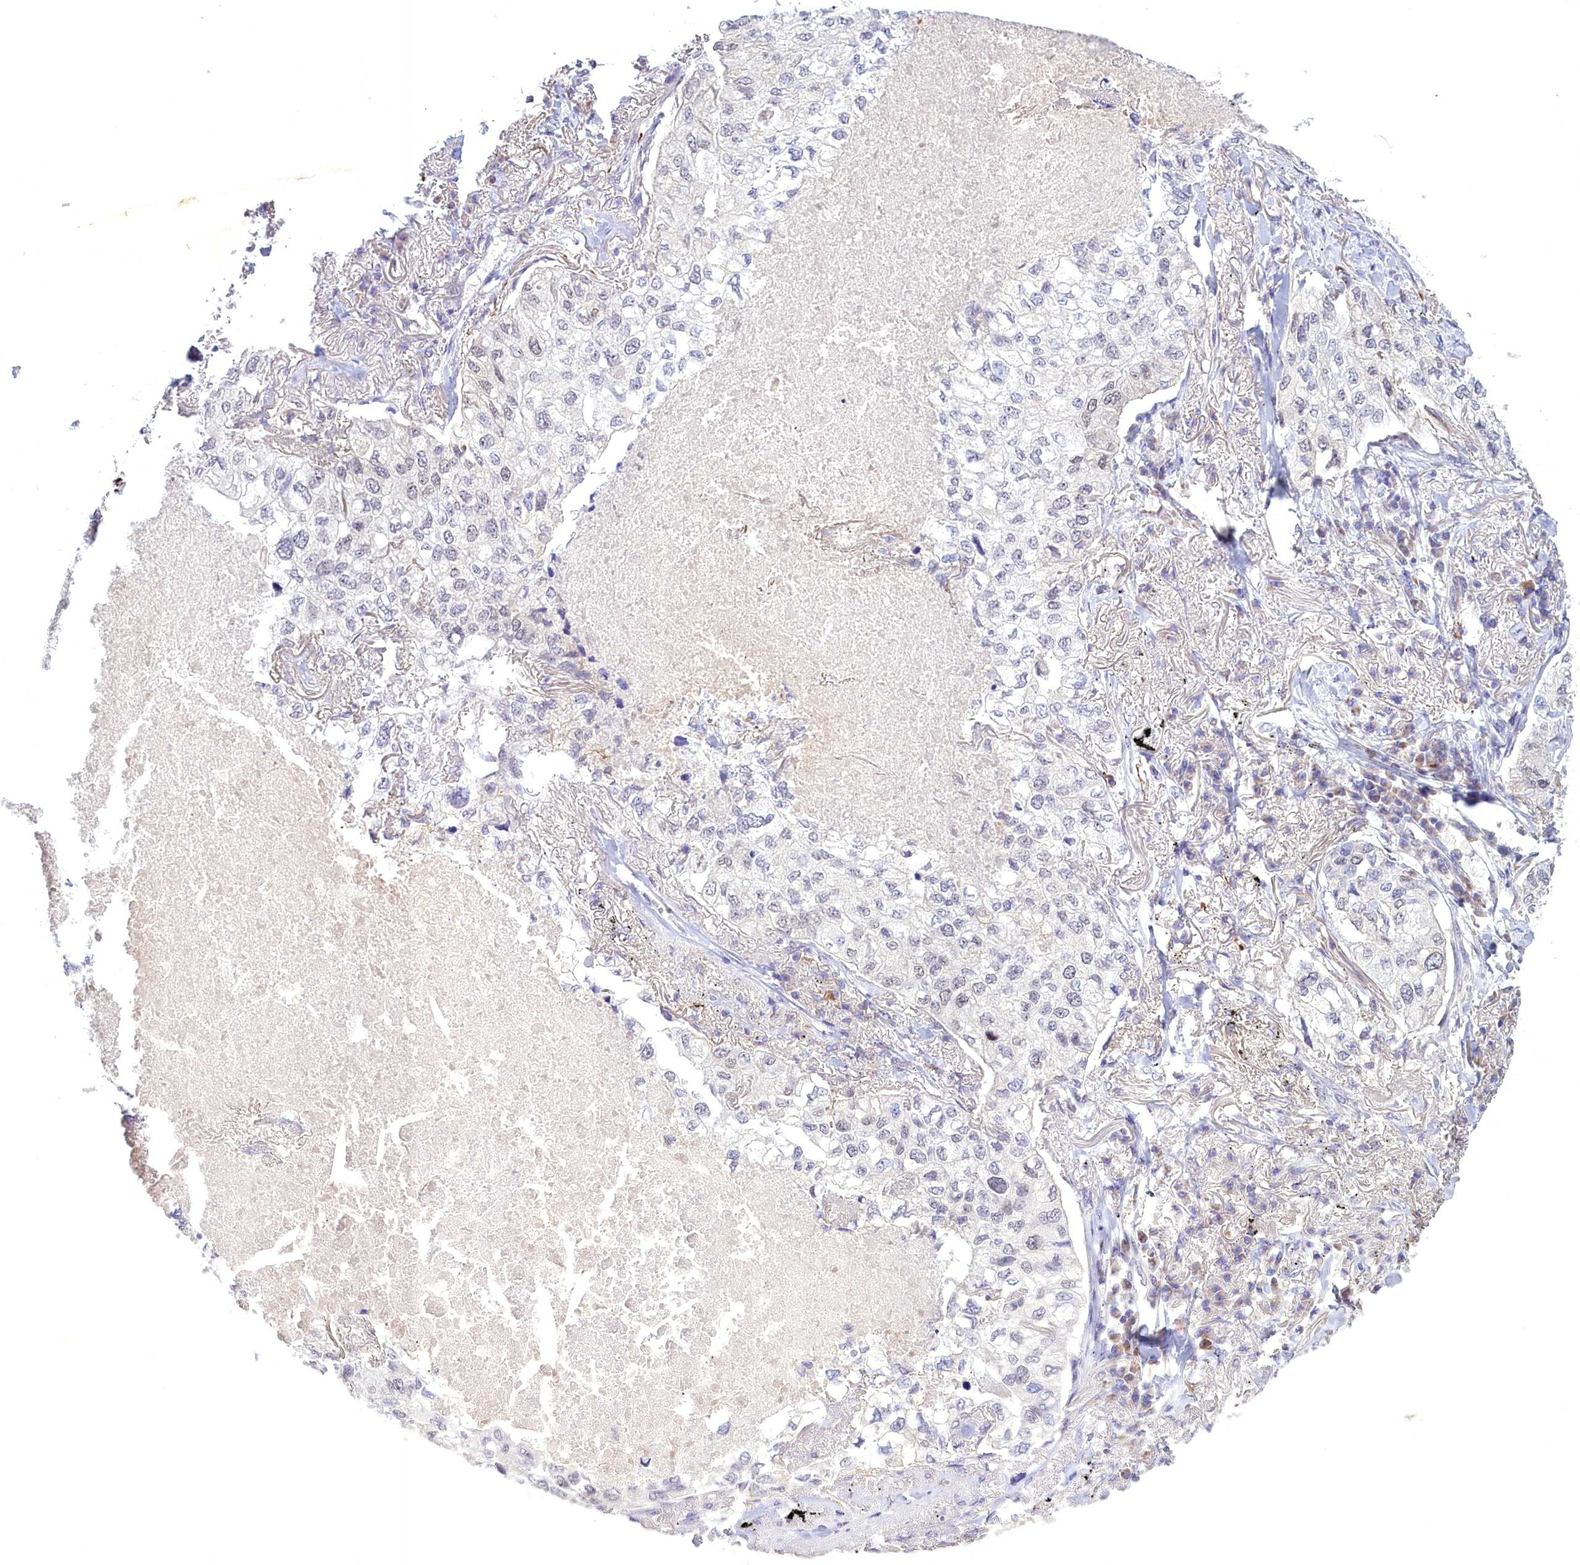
{"staining": {"intensity": "negative", "quantity": "none", "location": "none"}, "tissue": "lung cancer", "cell_type": "Tumor cells", "image_type": "cancer", "snomed": [{"axis": "morphology", "description": "Adenocarcinoma, NOS"}, {"axis": "topography", "description": "Lung"}], "caption": "Tumor cells are negative for protein expression in human lung adenocarcinoma. (DAB (3,3'-diaminobenzidine) immunohistochemistry (IHC), high magnification).", "gene": "FAM149B1", "patient": {"sex": "male", "age": 65}}